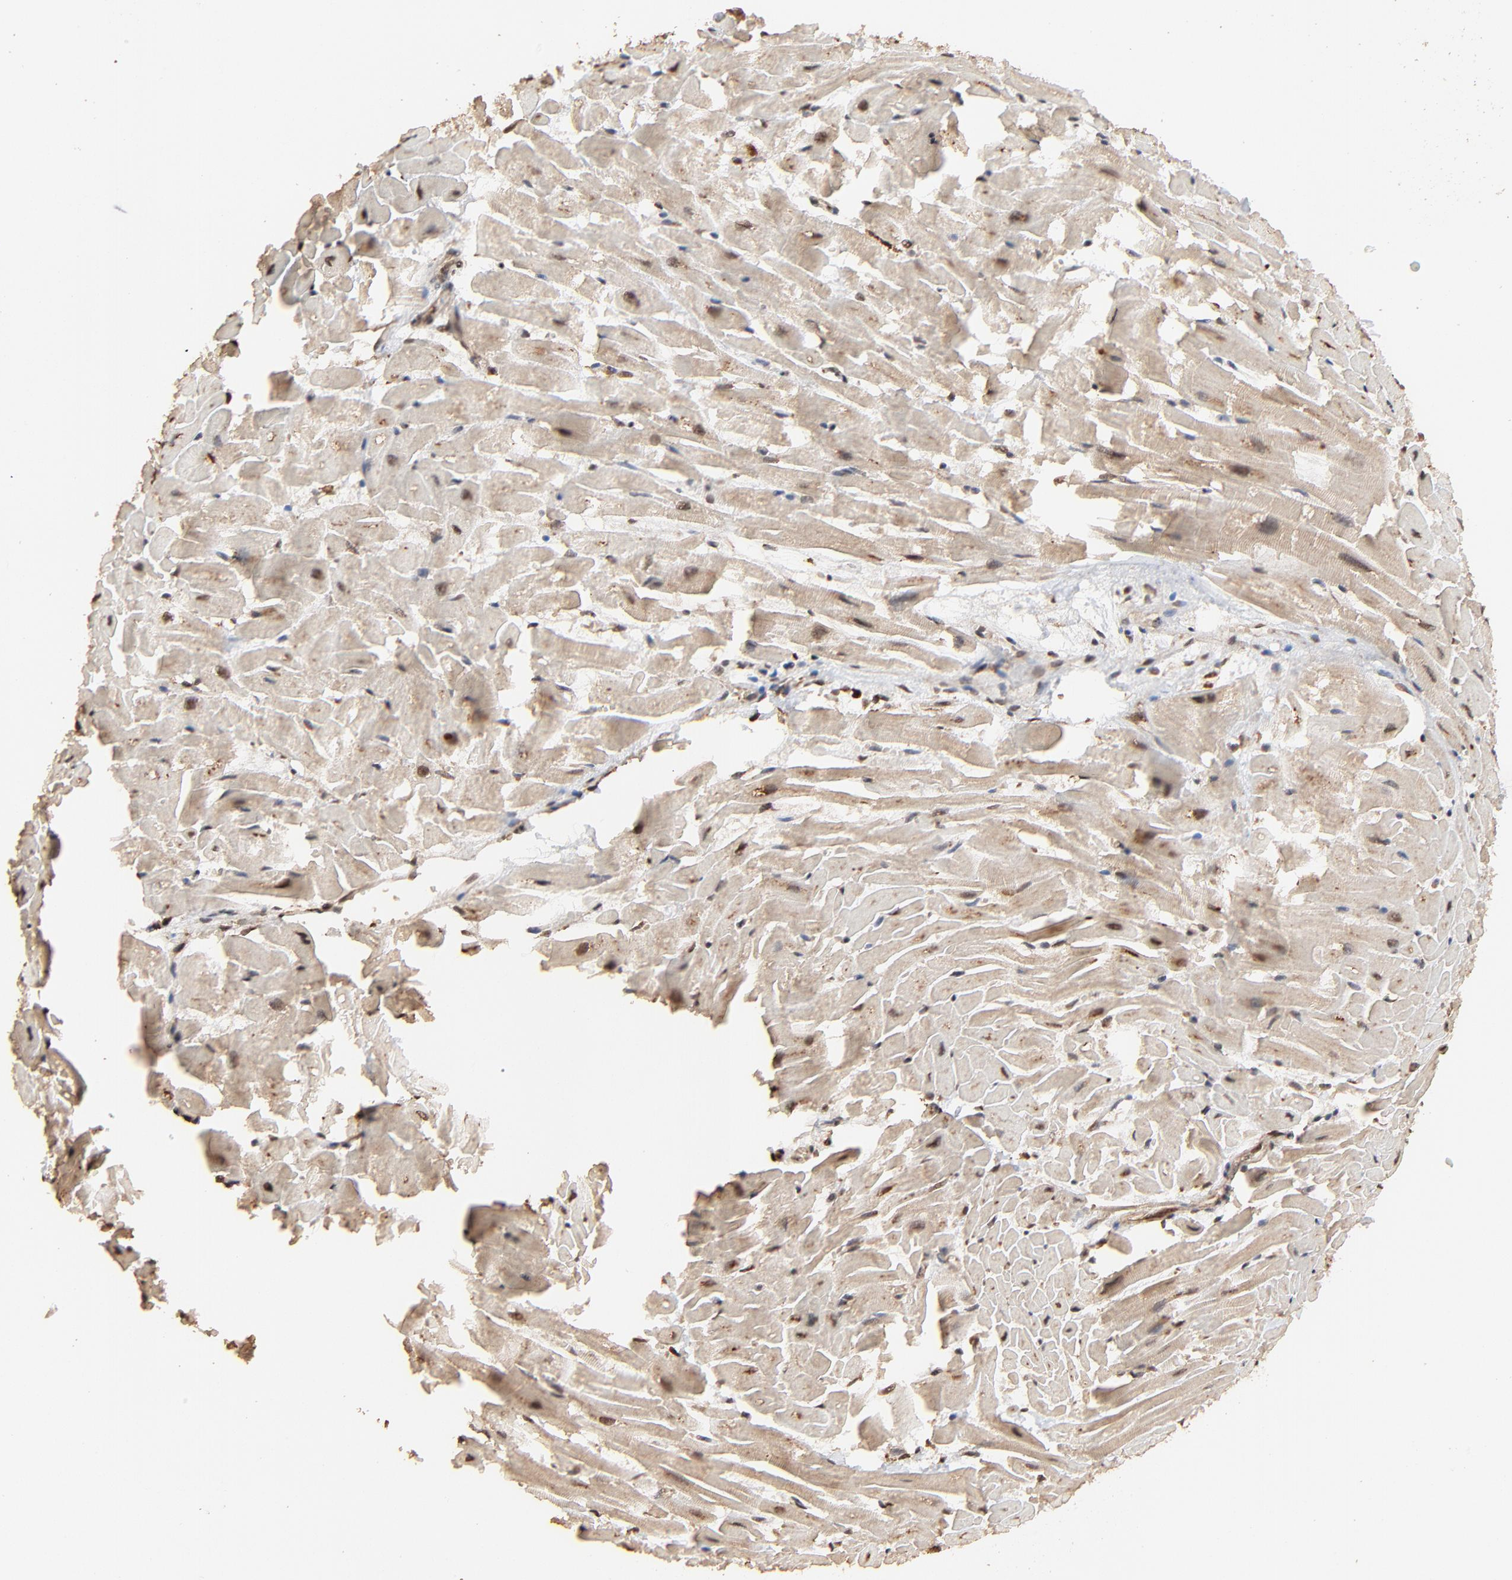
{"staining": {"intensity": "moderate", "quantity": ">75%", "location": "cytoplasmic/membranous,nuclear"}, "tissue": "heart muscle", "cell_type": "Cardiomyocytes", "image_type": "normal", "snomed": [{"axis": "morphology", "description": "Normal tissue, NOS"}, {"axis": "topography", "description": "Heart"}], "caption": "The histopathology image demonstrates immunohistochemical staining of normal heart muscle. There is moderate cytoplasmic/membranous,nuclear positivity is identified in about >75% of cardiomyocytes.", "gene": "FAM227A", "patient": {"sex": "female", "age": 19}}